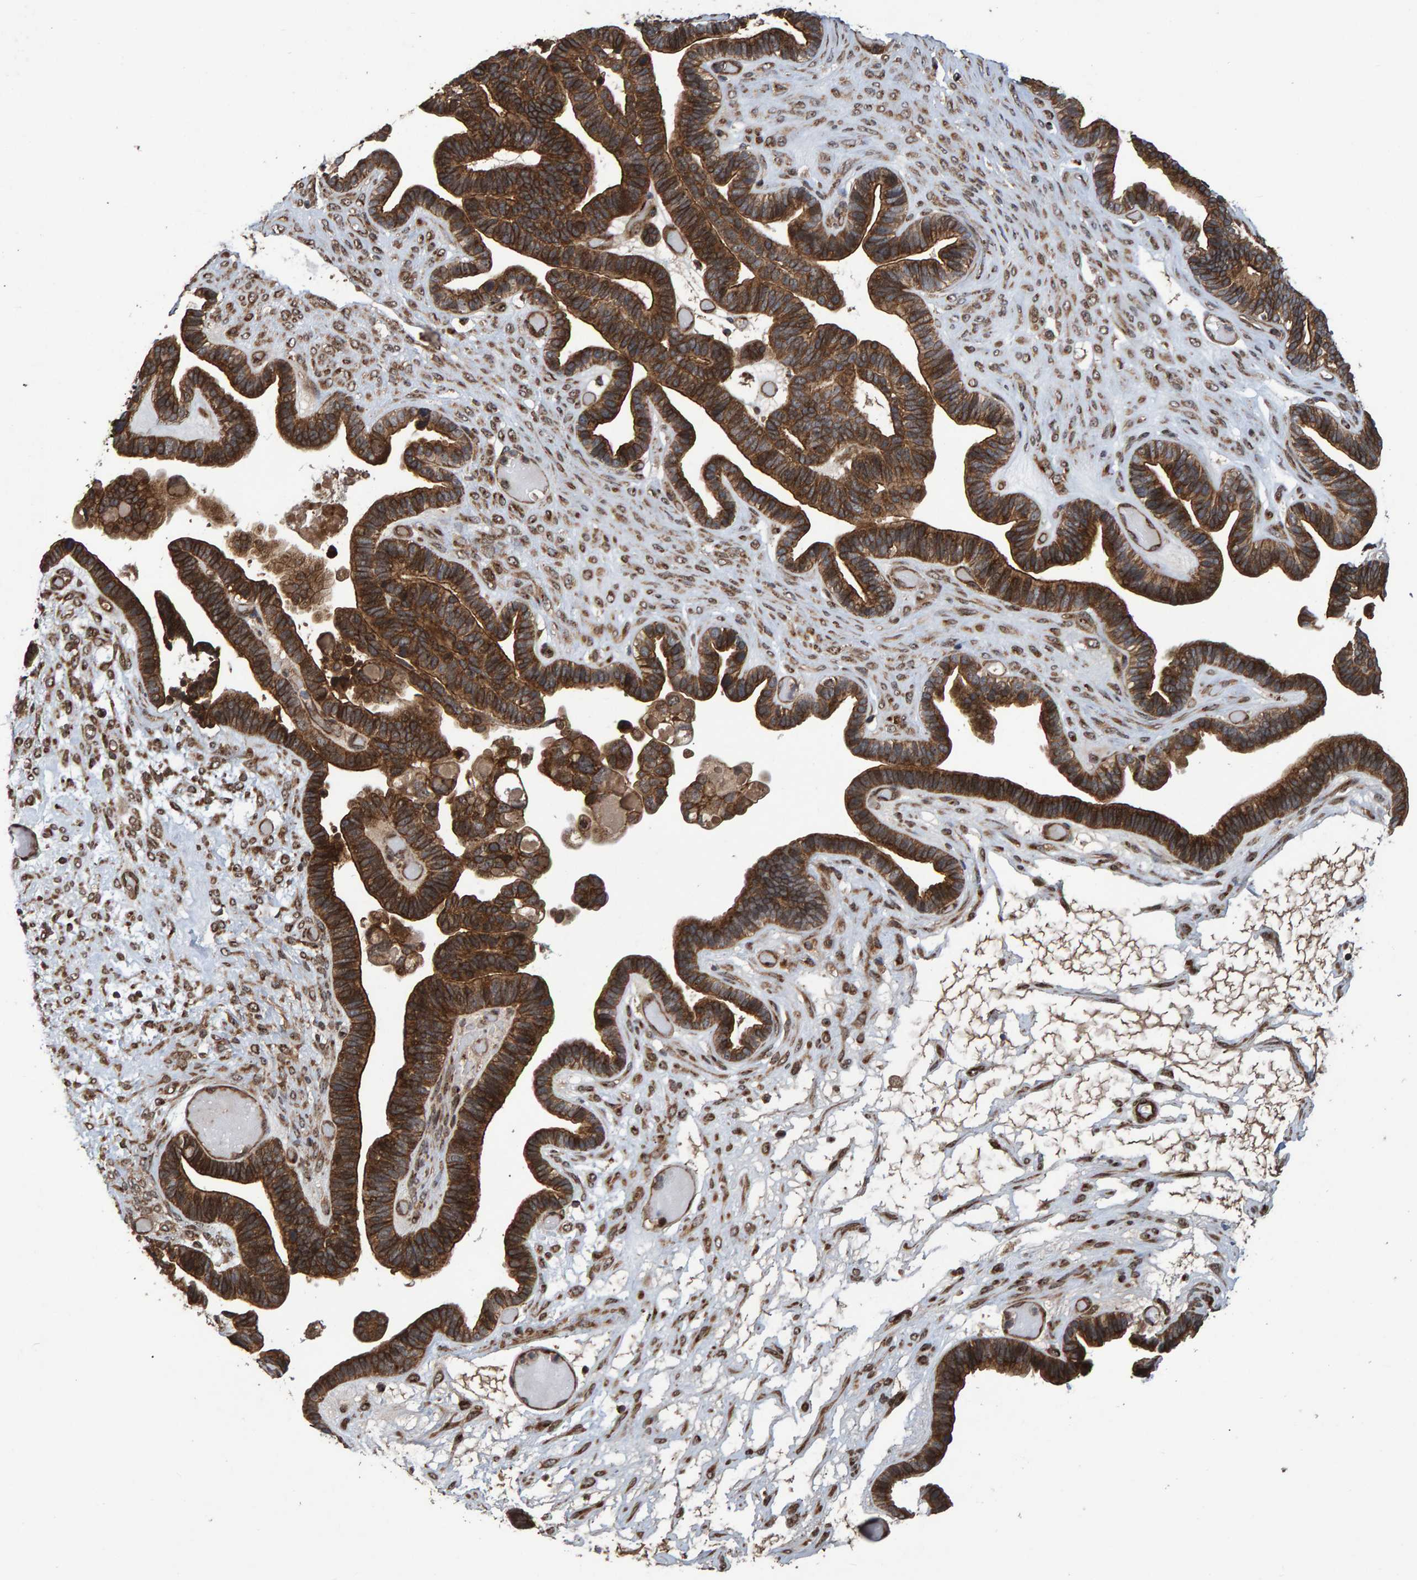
{"staining": {"intensity": "strong", "quantity": ">75%", "location": "cytoplasmic/membranous"}, "tissue": "ovarian cancer", "cell_type": "Tumor cells", "image_type": "cancer", "snomed": [{"axis": "morphology", "description": "Cystadenocarcinoma, serous, NOS"}, {"axis": "topography", "description": "Ovary"}], "caption": "Immunohistochemical staining of human serous cystadenocarcinoma (ovarian) reveals strong cytoplasmic/membranous protein positivity in about >75% of tumor cells. (DAB (3,3'-diaminobenzidine) = brown stain, brightfield microscopy at high magnification).", "gene": "TRIM68", "patient": {"sex": "female", "age": 56}}